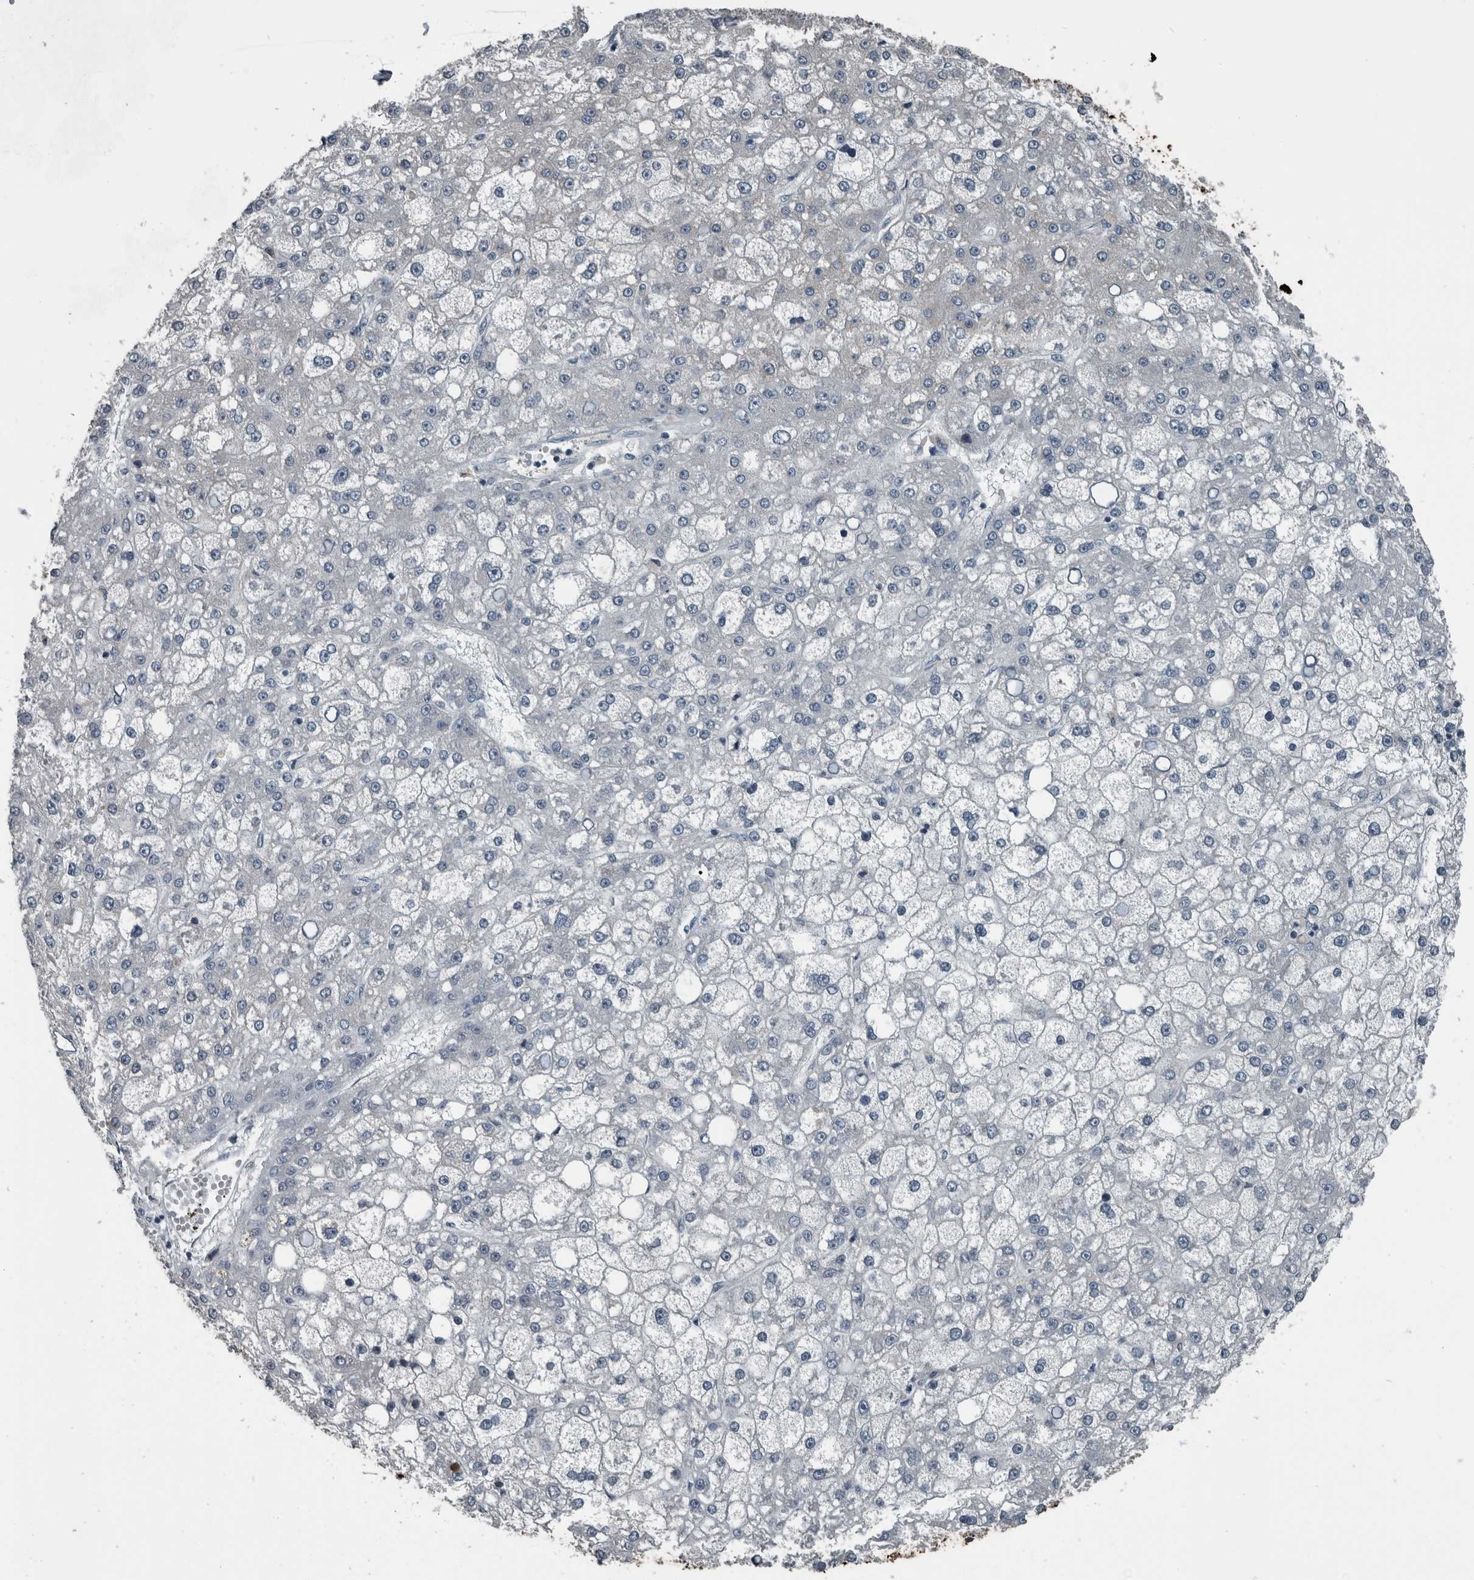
{"staining": {"intensity": "negative", "quantity": "none", "location": "none"}, "tissue": "liver cancer", "cell_type": "Tumor cells", "image_type": "cancer", "snomed": [{"axis": "morphology", "description": "Carcinoma, Hepatocellular, NOS"}, {"axis": "topography", "description": "Liver"}], "caption": "Immunohistochemical staining of human liver cancer displays no significant expression in tumor cells. (DAB (3,3'-diaminobenzidine) immunohistochemistry with hematoxylin counter stain).", "gene": "KRT20", "patient": {"sex": "male", "age": 67}}